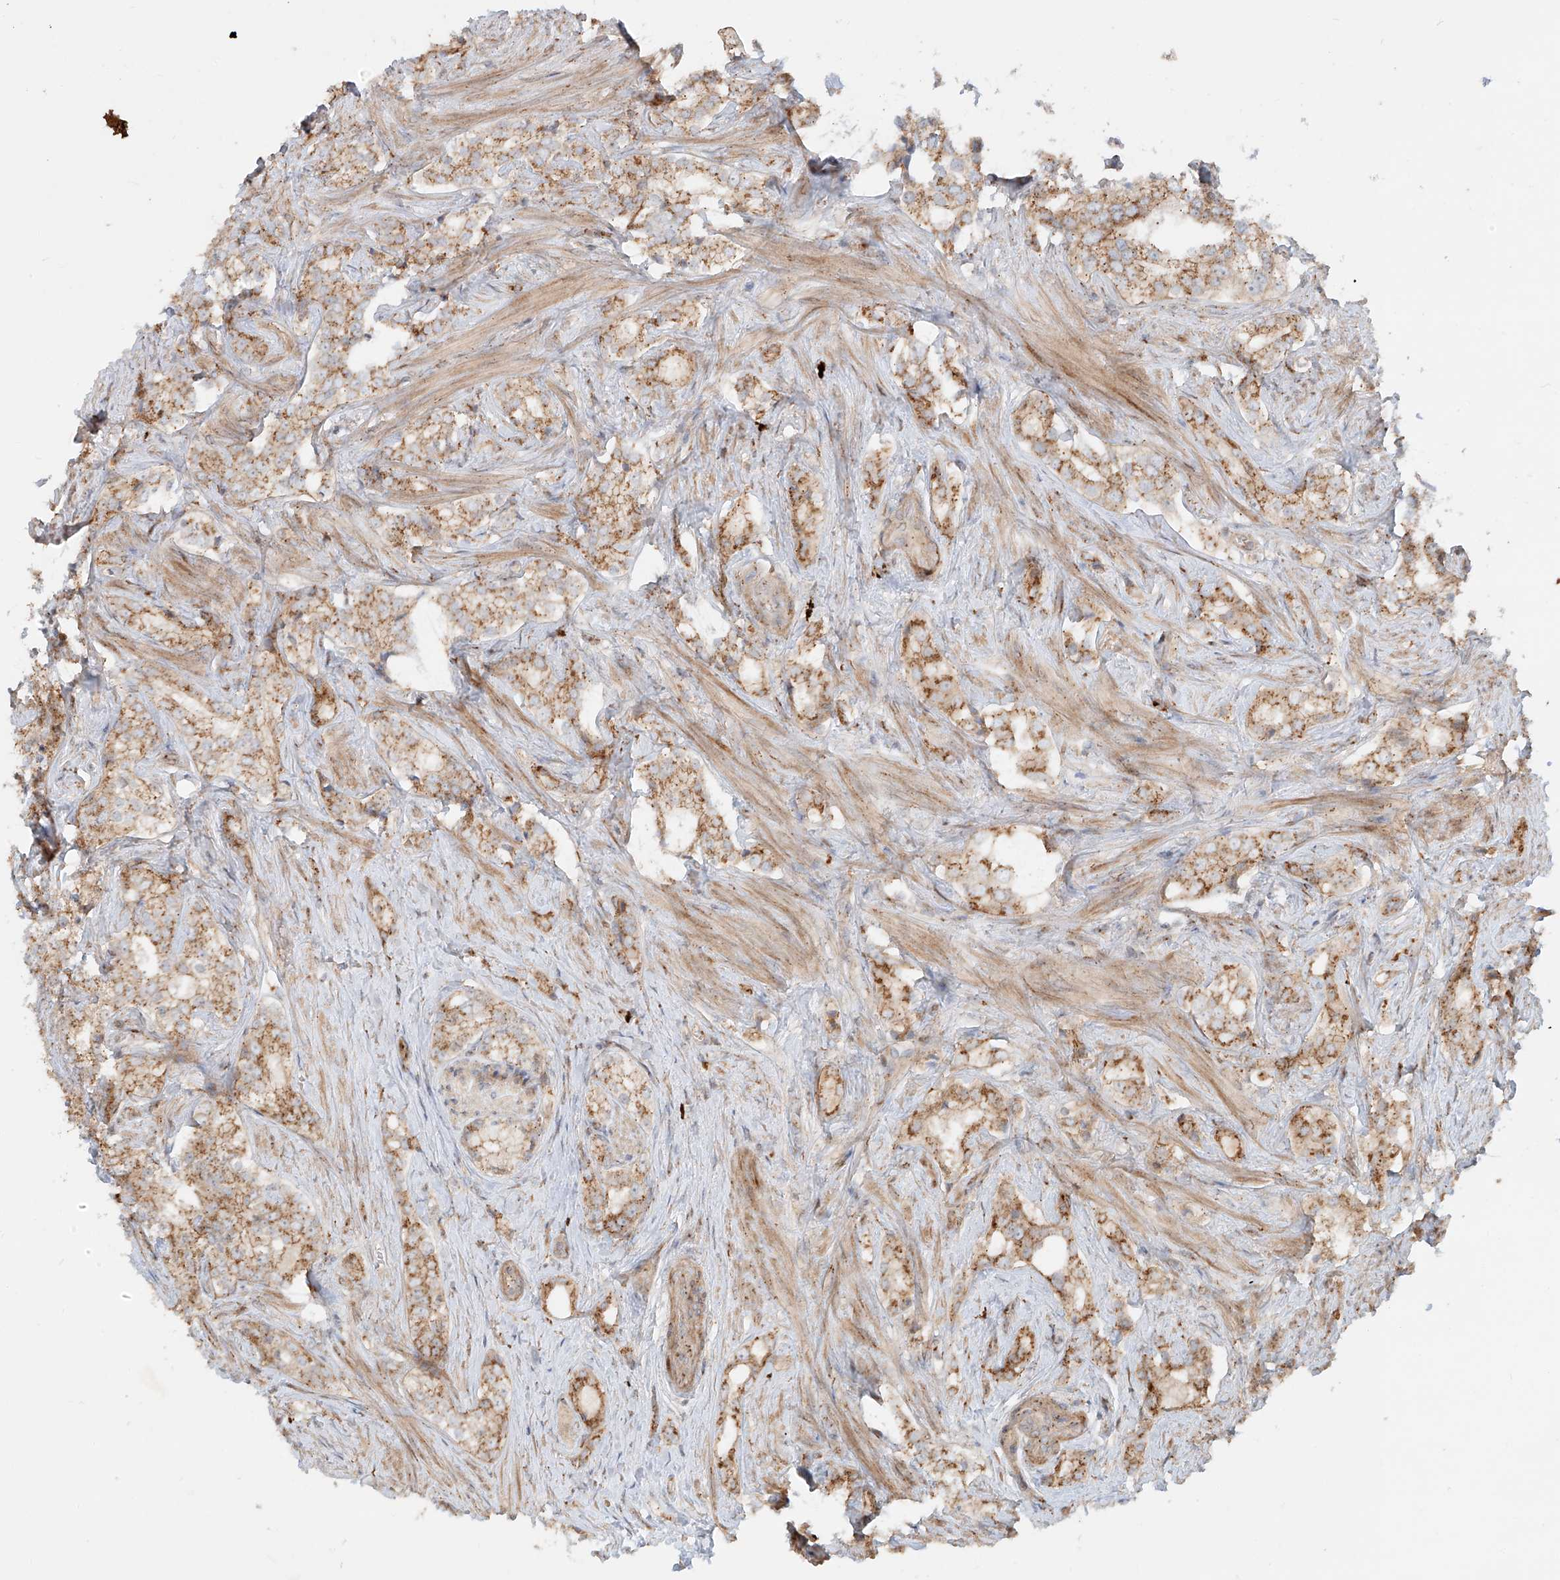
{"staining": {"intensity": "moderate", "quantity": ">75%", "location": "cytoplasmic/membranous"}, "tissue": "prostate cancer", "cell_type": "Tumor cells", "image_type": "cancer", "snomed": [{"axis": "morphology", "description": "Adenocarcinoma, High grade"}, {"axis": "topography", "description": "Prostate"}], "caption": "Moderate cytoplasmic/membranous staining for a protein is seen in about >75% of tumor cells of prostate cancer using immunohistochemistry.", "gene": "ZNF287", "patient": {"sex": "male", "age": 66}}